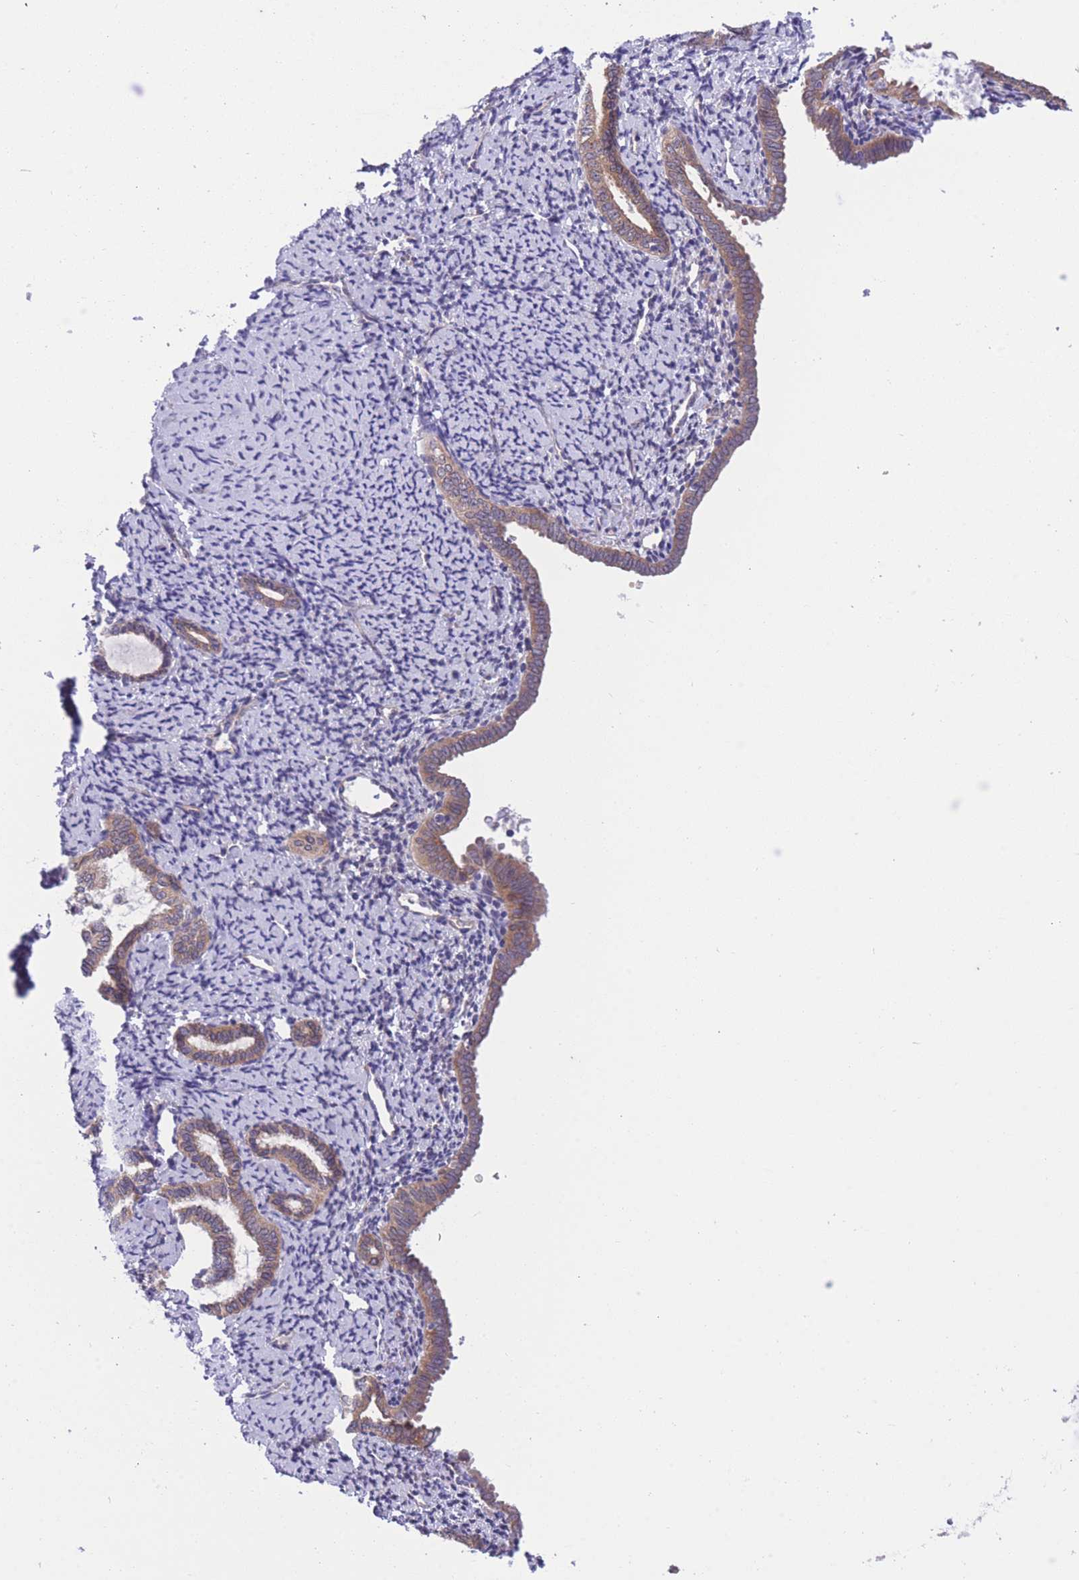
{"staining": {"intensity": "negative", "quantity": "none", "location": "none"}, "tissue": "endometrium", "cell_type": "Cells in endometrial stroma", "image_type": "normal", "snomed": [{"axis": "morphology", "description": "Normal tissue, NOS"}, {"axis": "topography", "description": "Endometrium"}], "caption": "This image is of normal endometrium stained with IHC to label a protein in brown with the nuclei are counter-stained blue. There is no staining in cells in endometrial stroma. The staining was performed using DAB to visualize the protein expression in brown, while the nuclei were stained in blue with hematoxylin (Magnification: 20x).", "gene": "WWOX", "patient": {"sex": "female", "age": 63}}